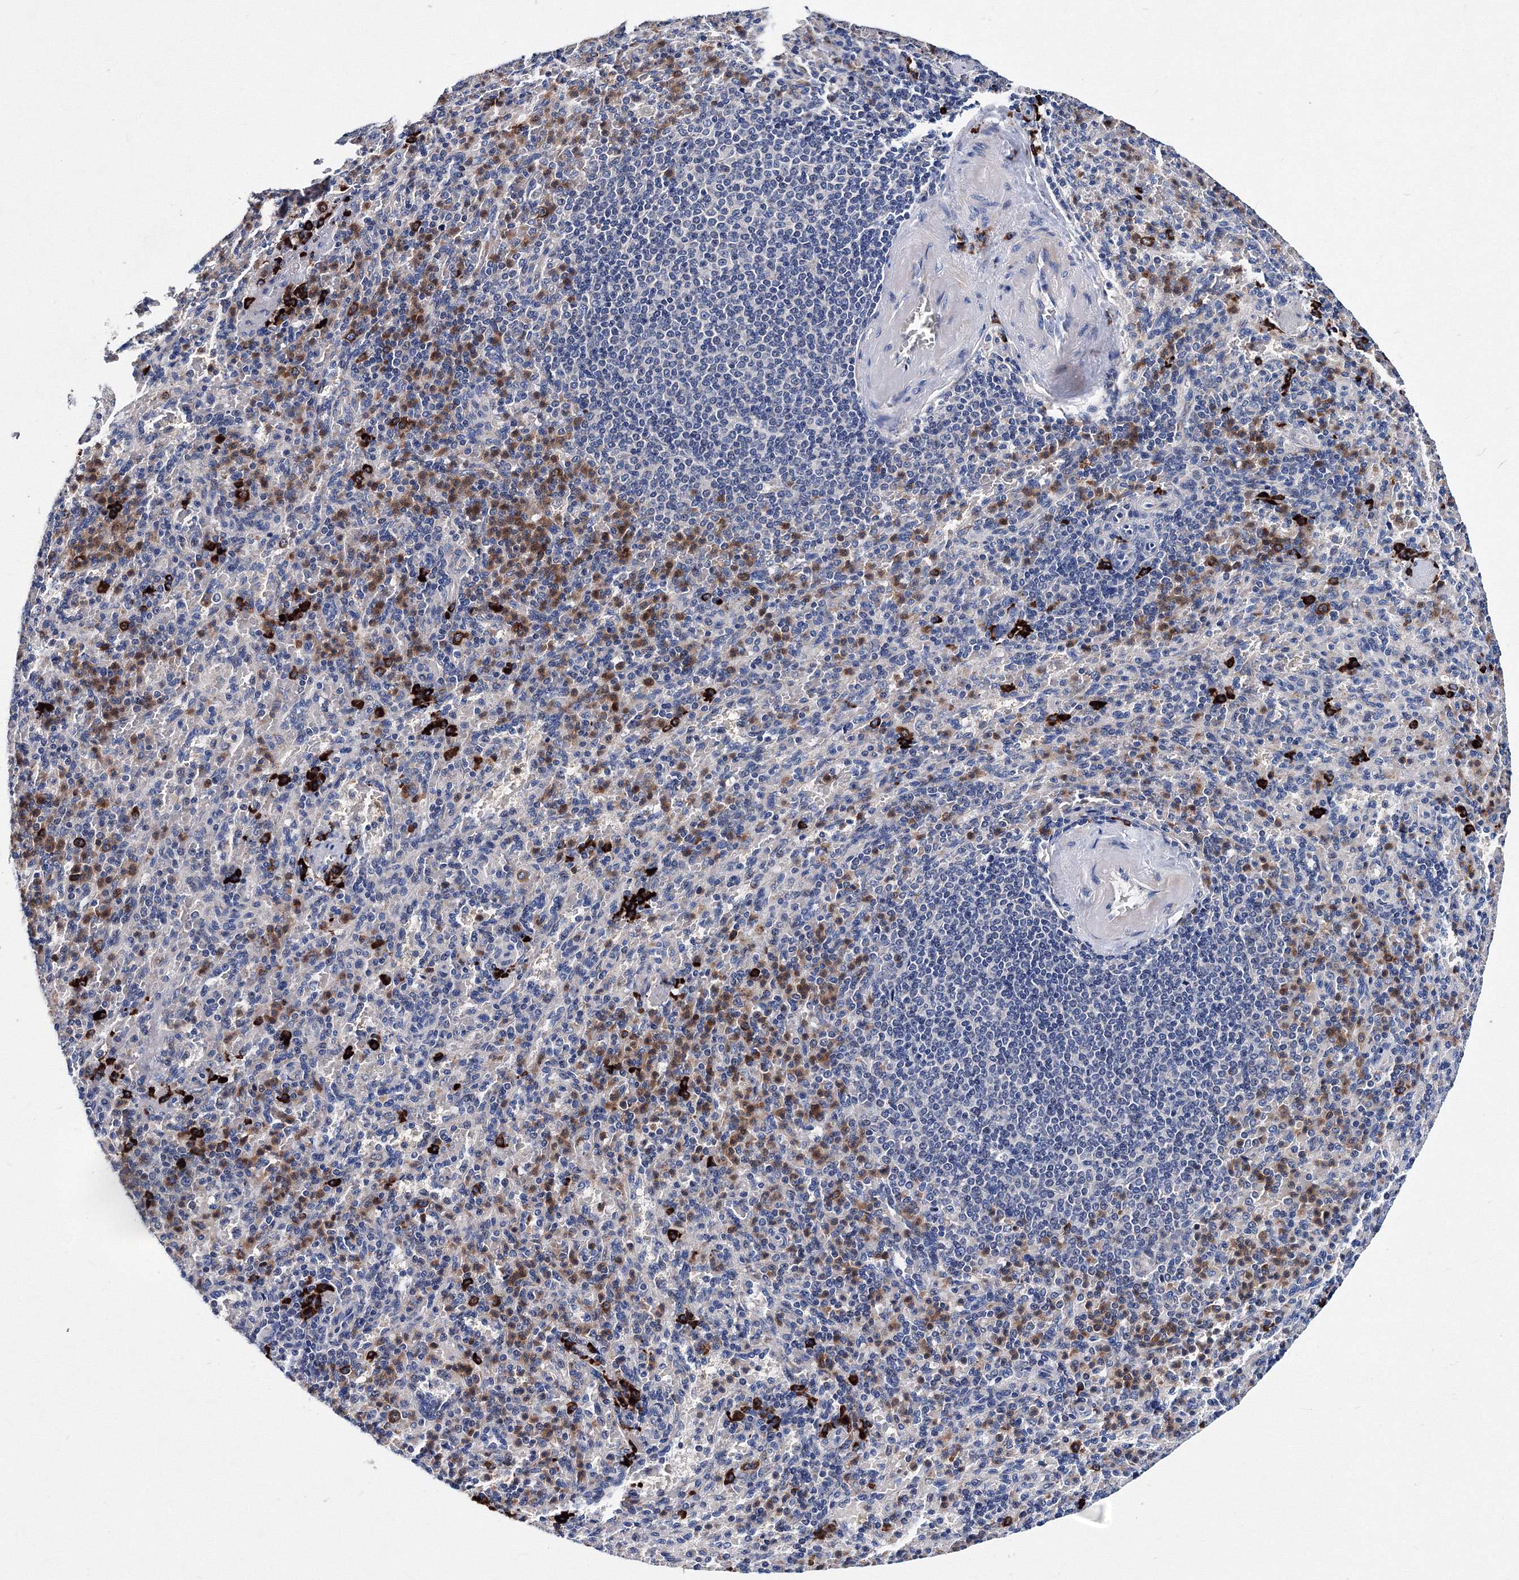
{"staining": {"intensity": "strong", "quantity": "<25%", "location": "cytoplasmic/membranous"}, "tissue": "spleen", "cell_type": "Cells in red pulp", "image_type": "normal", "snomed": [{"axis": "morphology", "description": "Normal tissue, NOS"}, {"axis": "topography", "description": "Spleen"}], "caption": "A brown stain highlights strong cytoplasmic/membranous expression of a protein in cells in red pulp of normal human spleen. The staining was performed using DAB, with brown indicating positive protein expression. Nuclei are stained blue with hematoxylin.", "gene": "TRPM2", "patient": {"sex": "female", "age": 74}}